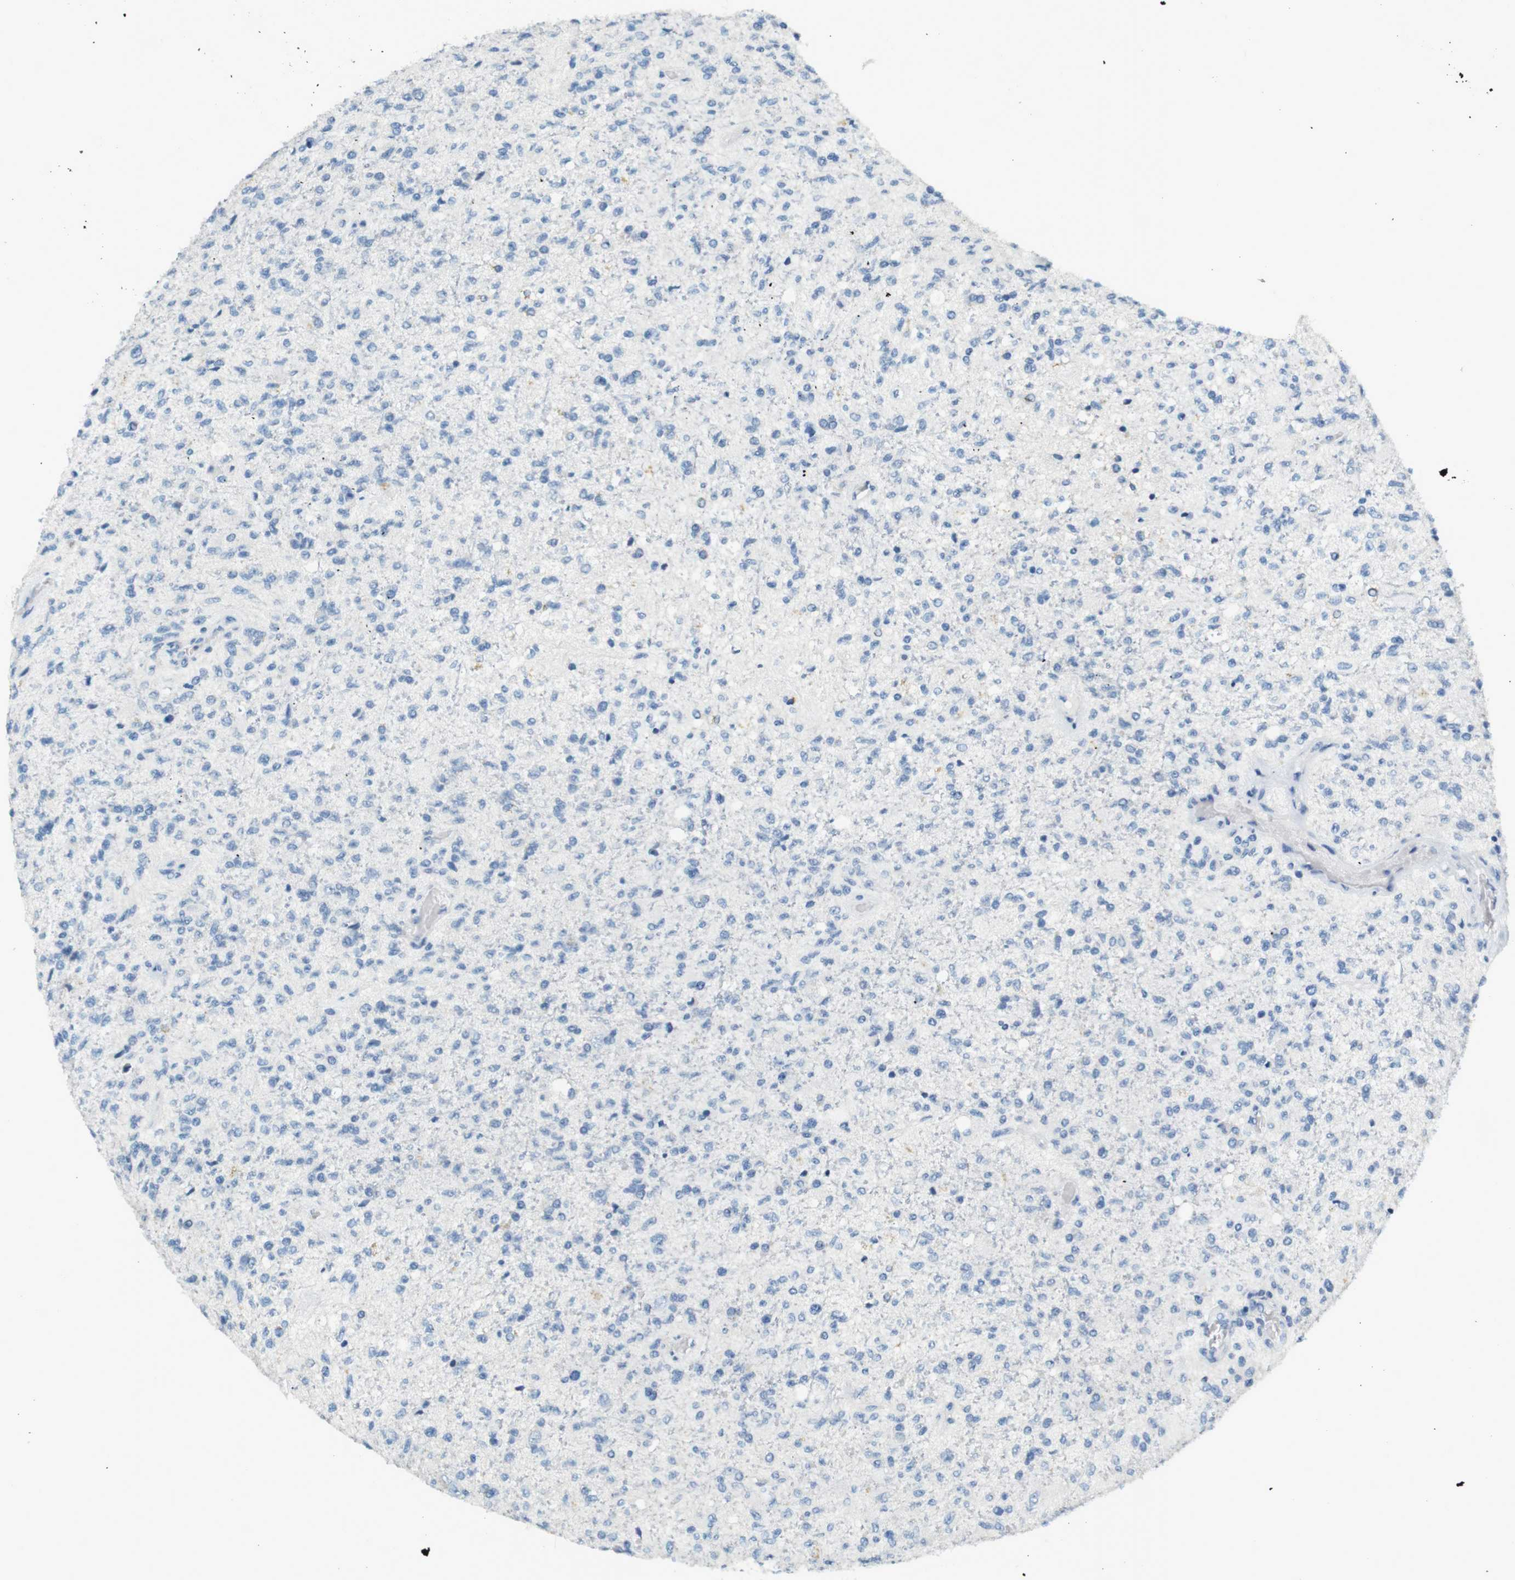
{"staining": {"intensity": "negative", "quantity": "none", "location": "none"}, "tissue": "glioma", "cell_type": "Tumor cells", "image_type": "cancer", "snomed": [{"axis": "morphology", "description": "Normal tissue, NOS"}, {"axis": "morphology", "description": "Glioma, malignant, High grade"}, {"axis": "topography", "description": "Cerebral cortex"}], "caption": "Immunohistochemical staining of glioma exhibits no significant positivity in tumor cells. (DAB (3,3'-diaminobenzidine) immunohistochemistry (IHC) with hematoxylin counter stain).", "gene": "LRRK2", "patient": {"sex": "male", "age": 77}}